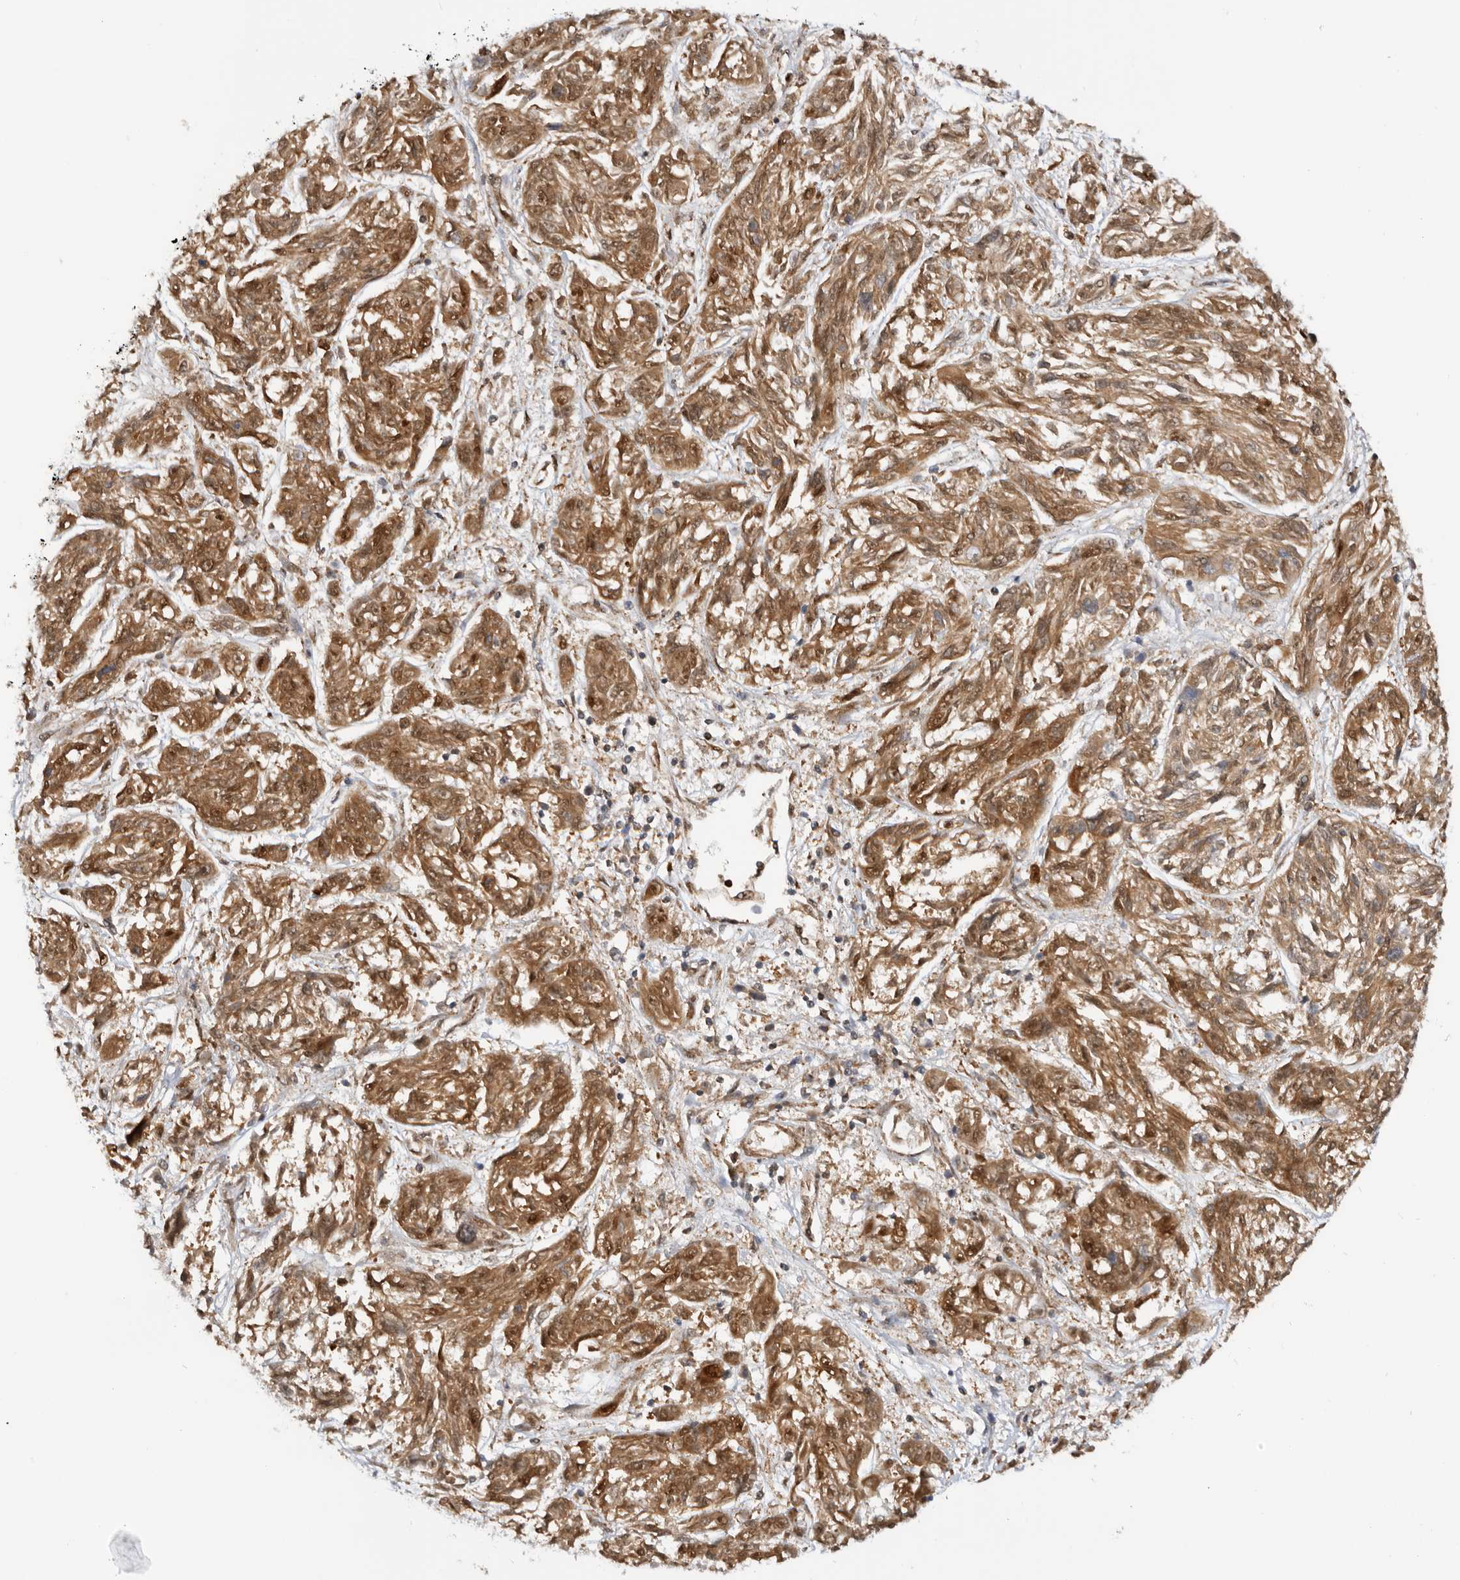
{"staining": {"intensity": "moderate", "quantity": ">75%", "location": "cytoplasmic/membranous,nuclear"}, "tissue": "melanoma", "cell_type": "Tumor cells", "image_type": "cancer", "snomed": [{"axis": "morphology", "description": "Malignant melanoma, NOS"}, {"axis": "topography", "description": "Skin"}], "caption": "IHC staining of malignant melanoma, which shows medium levels of moderate cytoplasmic/membranous and nuclear positivity in approximately >75% of tumor cells indicating moderate cytoplasmic/membranous and nuclear protein staining. The staining was performed using DAB (brown) for protein detection and nuclei were counterstained in hematoxylin (blue).", "gene": "DCAF8", "patient": {"sex": "male", "age": 53}}